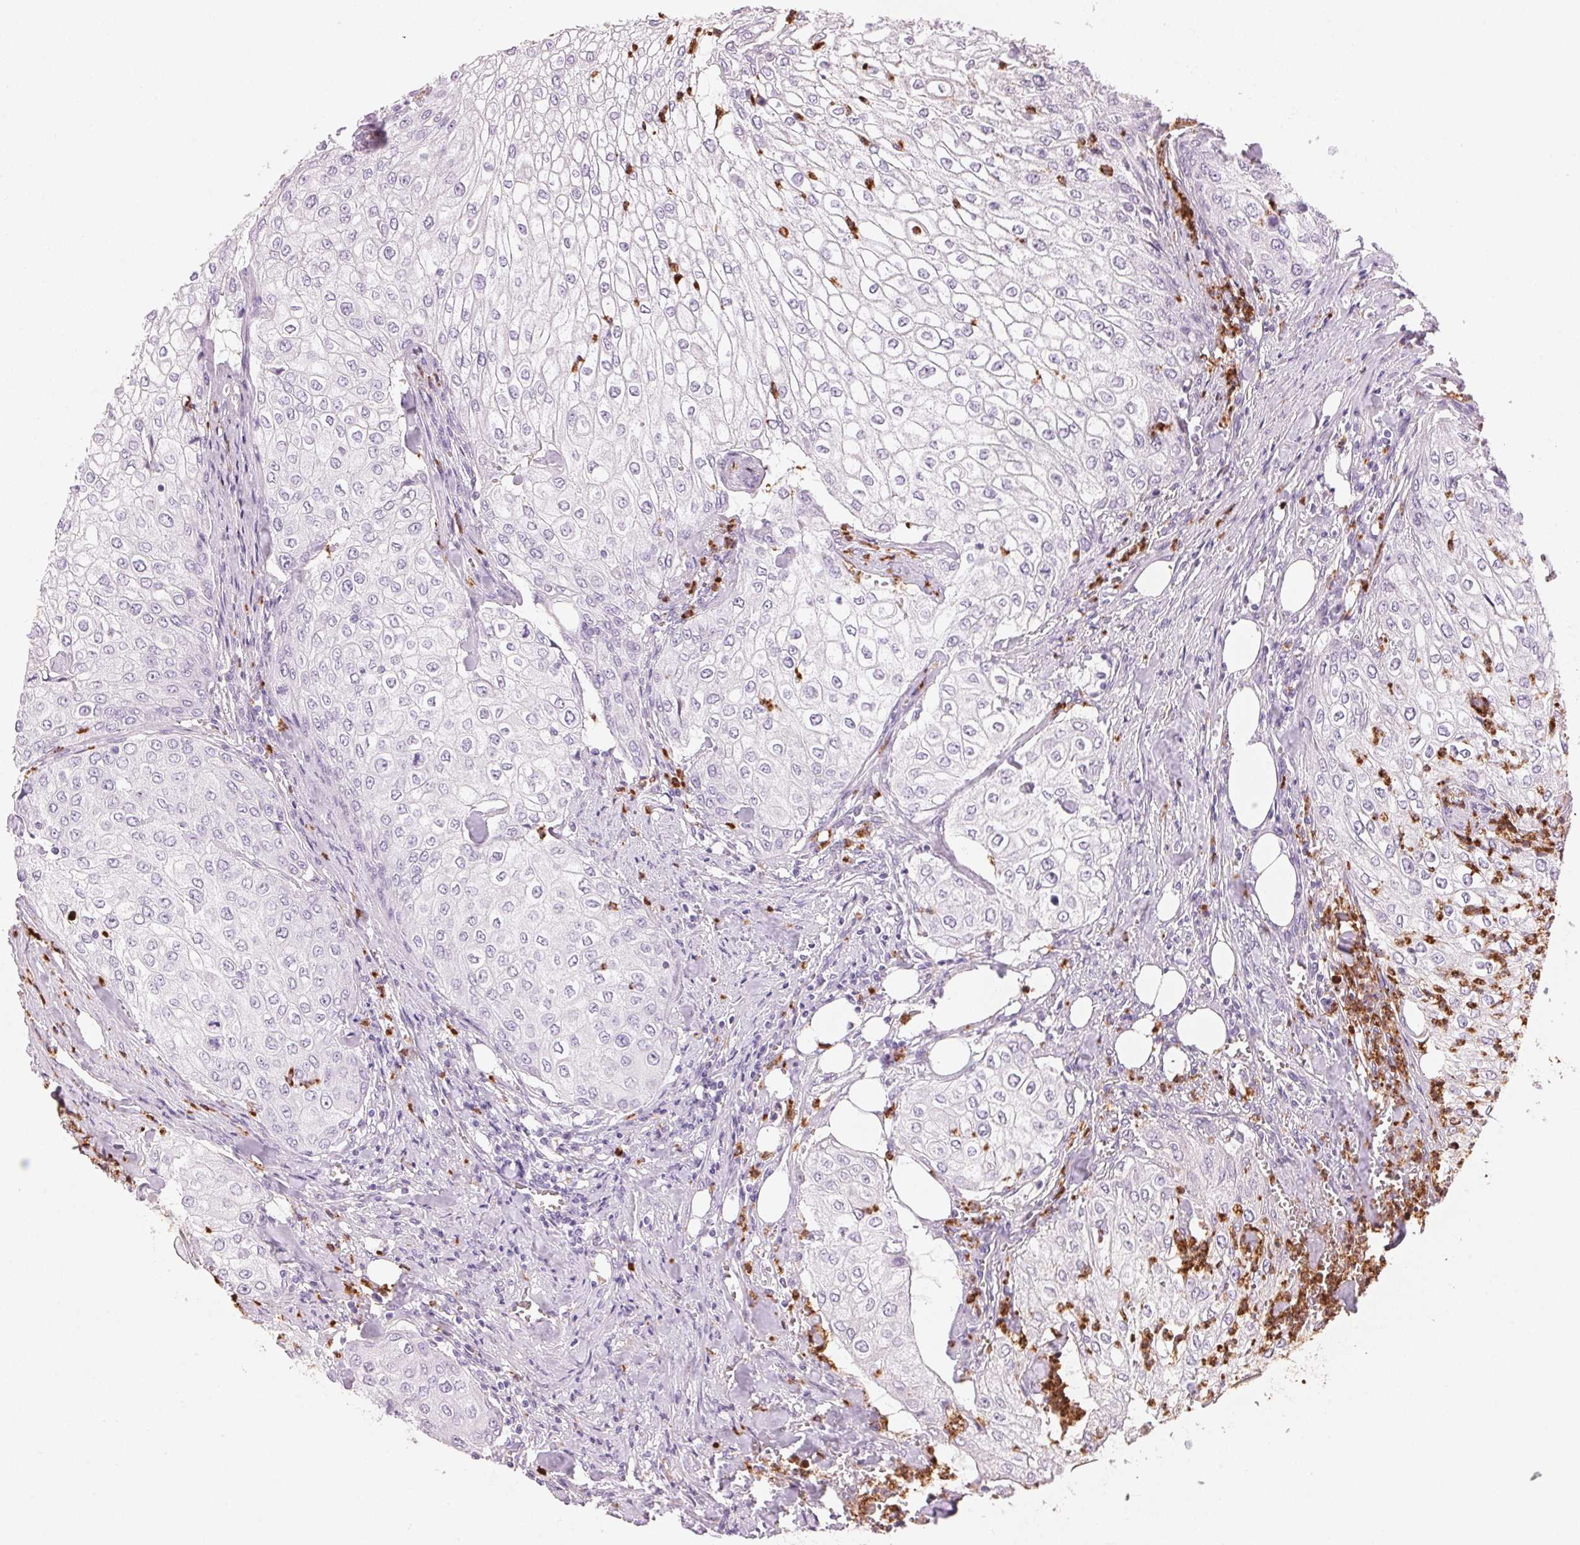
{"staining": {"intensity": "negative", "quantity": "none", "location": "none"}, "tissue": "urothelial cancer", "cell_type": "Tumor cells", "image_type": "cancer", "snomed": [{"axis": "morphology", "description": "Urothelial carcinoma, High grade"}, {"axis": "topography", "description": "Urinary bladder"}], "caption": "Immunohistochemistry (IHC) histopathology image of human urothelial cancer stained for a protein (brown), which demonstrates no staining in tumor cells.", "gene": "KLK7", "patient": {"sex": "male", "age": 62}}